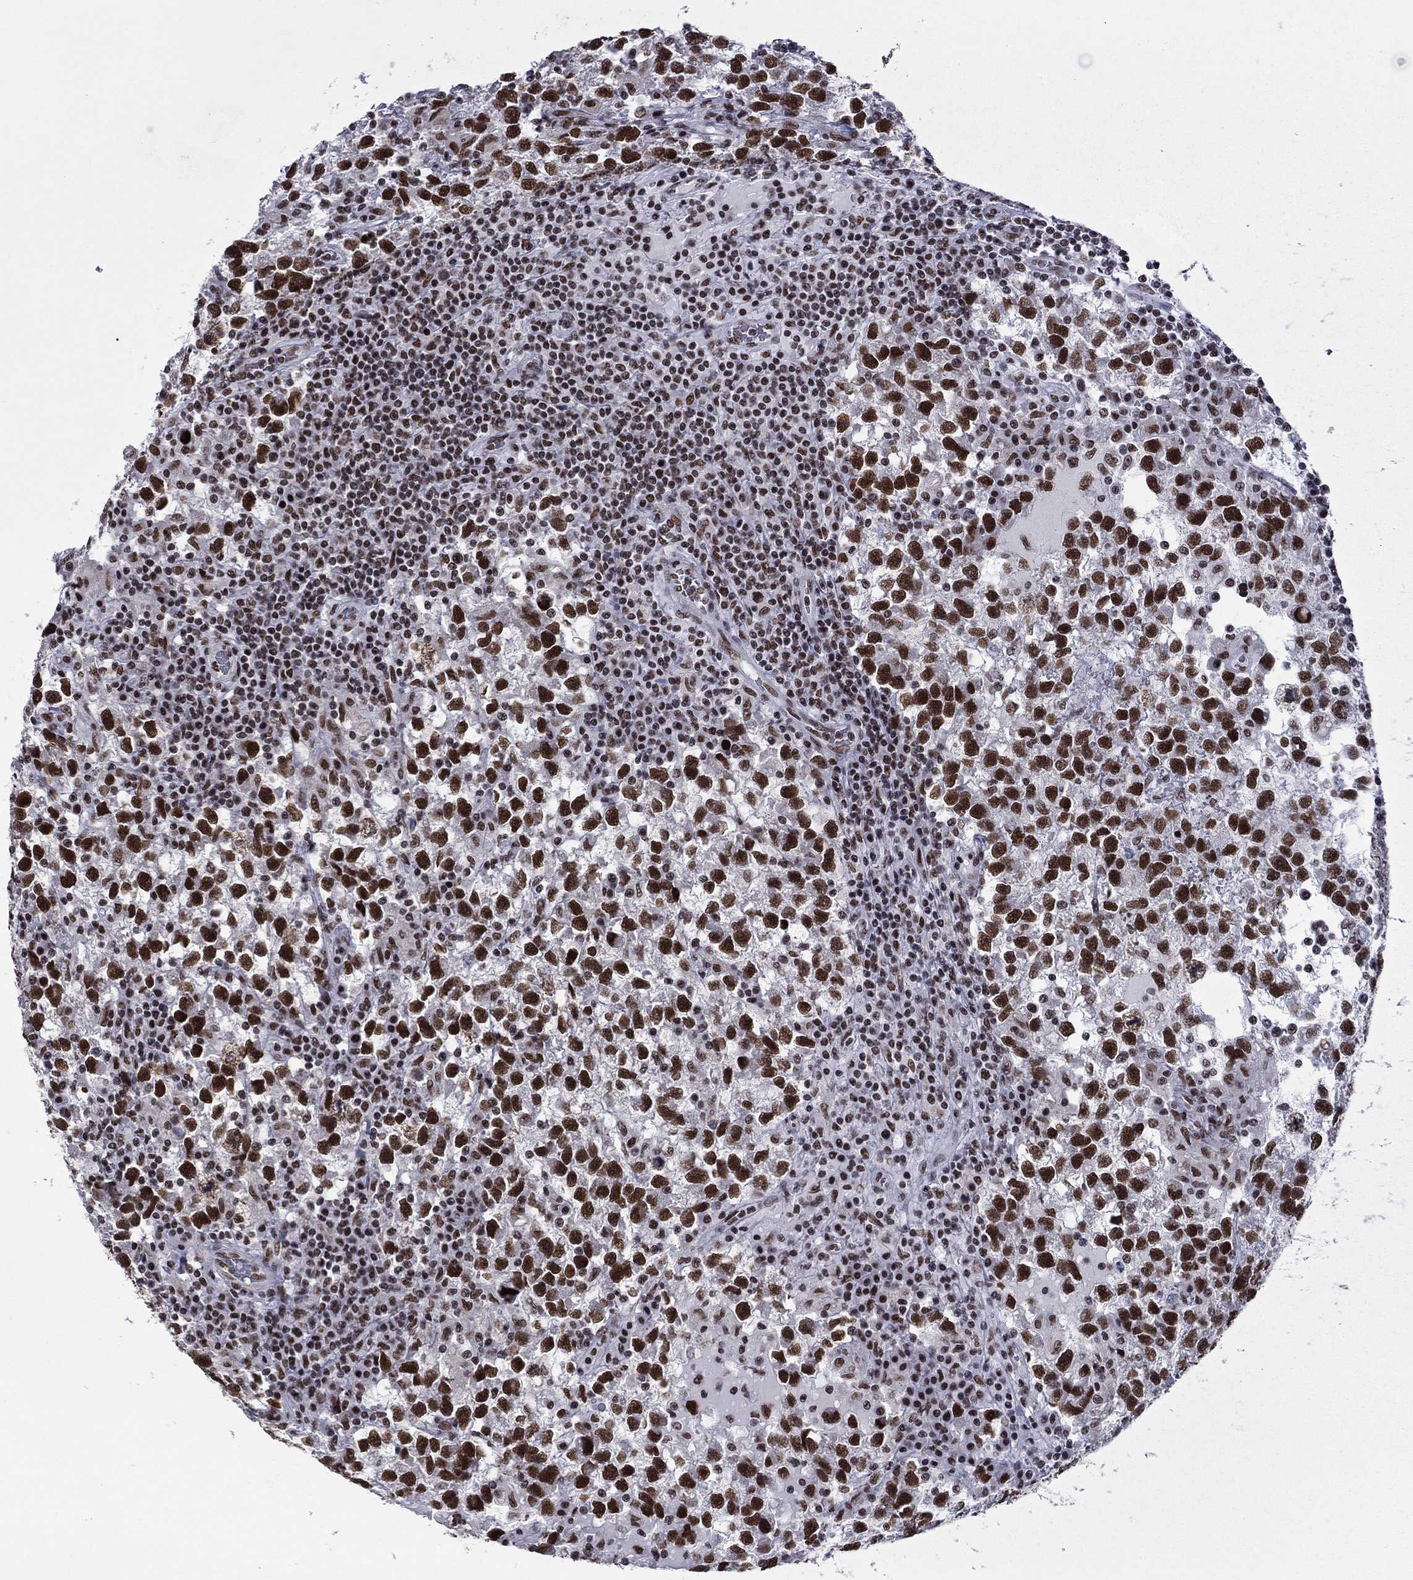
{"staining": {"intensity": "strong", "quantity": ">75%", "location": "nuclear"}, "tissue": "testis cancer", "cell_type": "Tumor cells", "image_type": "cancer", "snomed": [{"axis": "morphology", "description": "Seminoma, NOS"}, {"axis": "topography", "description": "Testis"}], "caption": "Protein expression by immunohistochemistry shows strong nuclear staining in approximately >75% of tumor cells in testis seminoma.", "gene": "ETV5", "patient": {"sex": "male", "age": 47}}